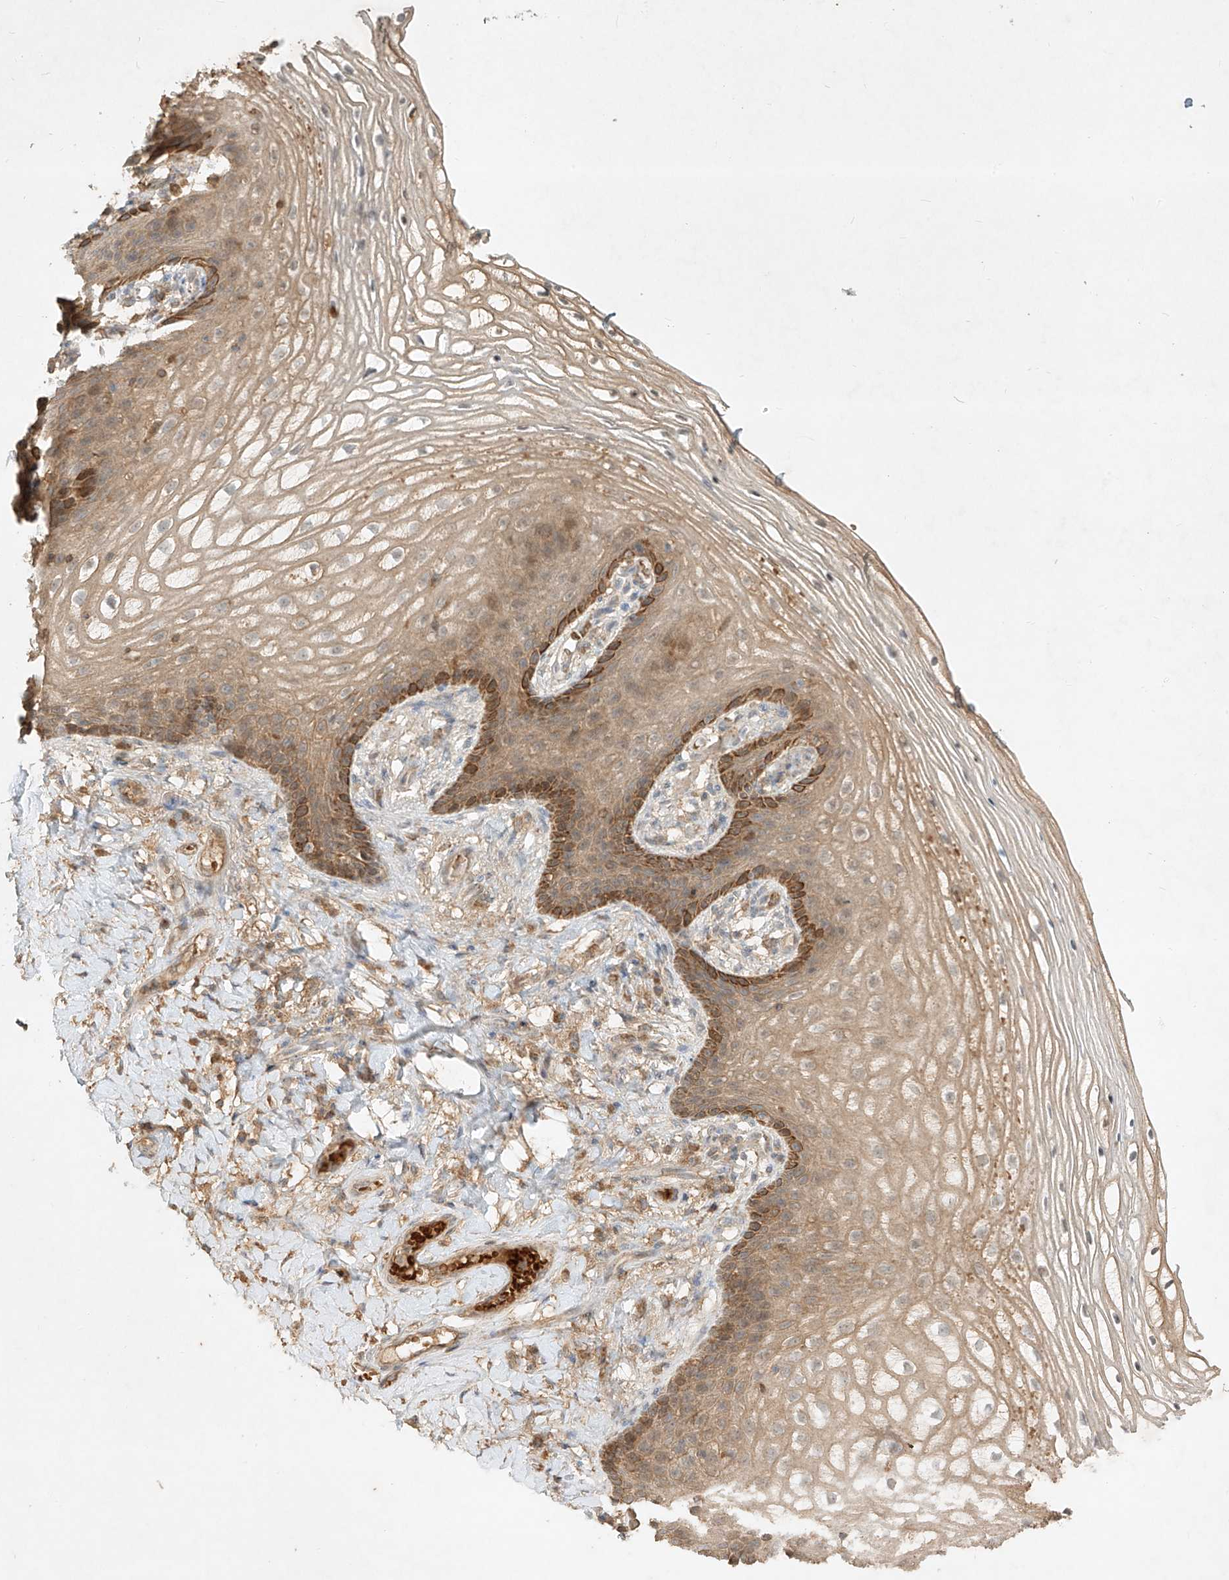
{"staining": {"intensity": "moderate", "quantity": "<25%", "location": "cytoplasmic/membranous"}, "tissue": "vagina", "cell_type": "Squamous epithelial cells", "image_type": "normal", "snomed": [{"axis": "morphology", "description": "Normal tissue, NOS"}, {"axis": "topography", "description": "Vagina"}], "caption": "Immunohistochemistry staining of benign vagina, which reveals low levels of moderate cytoplasmic/membranous expression in about <25% of squamous epithelial cells indicating moderate cytoplasmic/membranous protein staining. The staining was performed using DAB (3,3'-diaminobenzidine) (brown) for protein detection and nuclei were counterstained in hematoxylin (blue).", "gene": "KPNA7", "patient": {"sex": "female", "age": 60}}